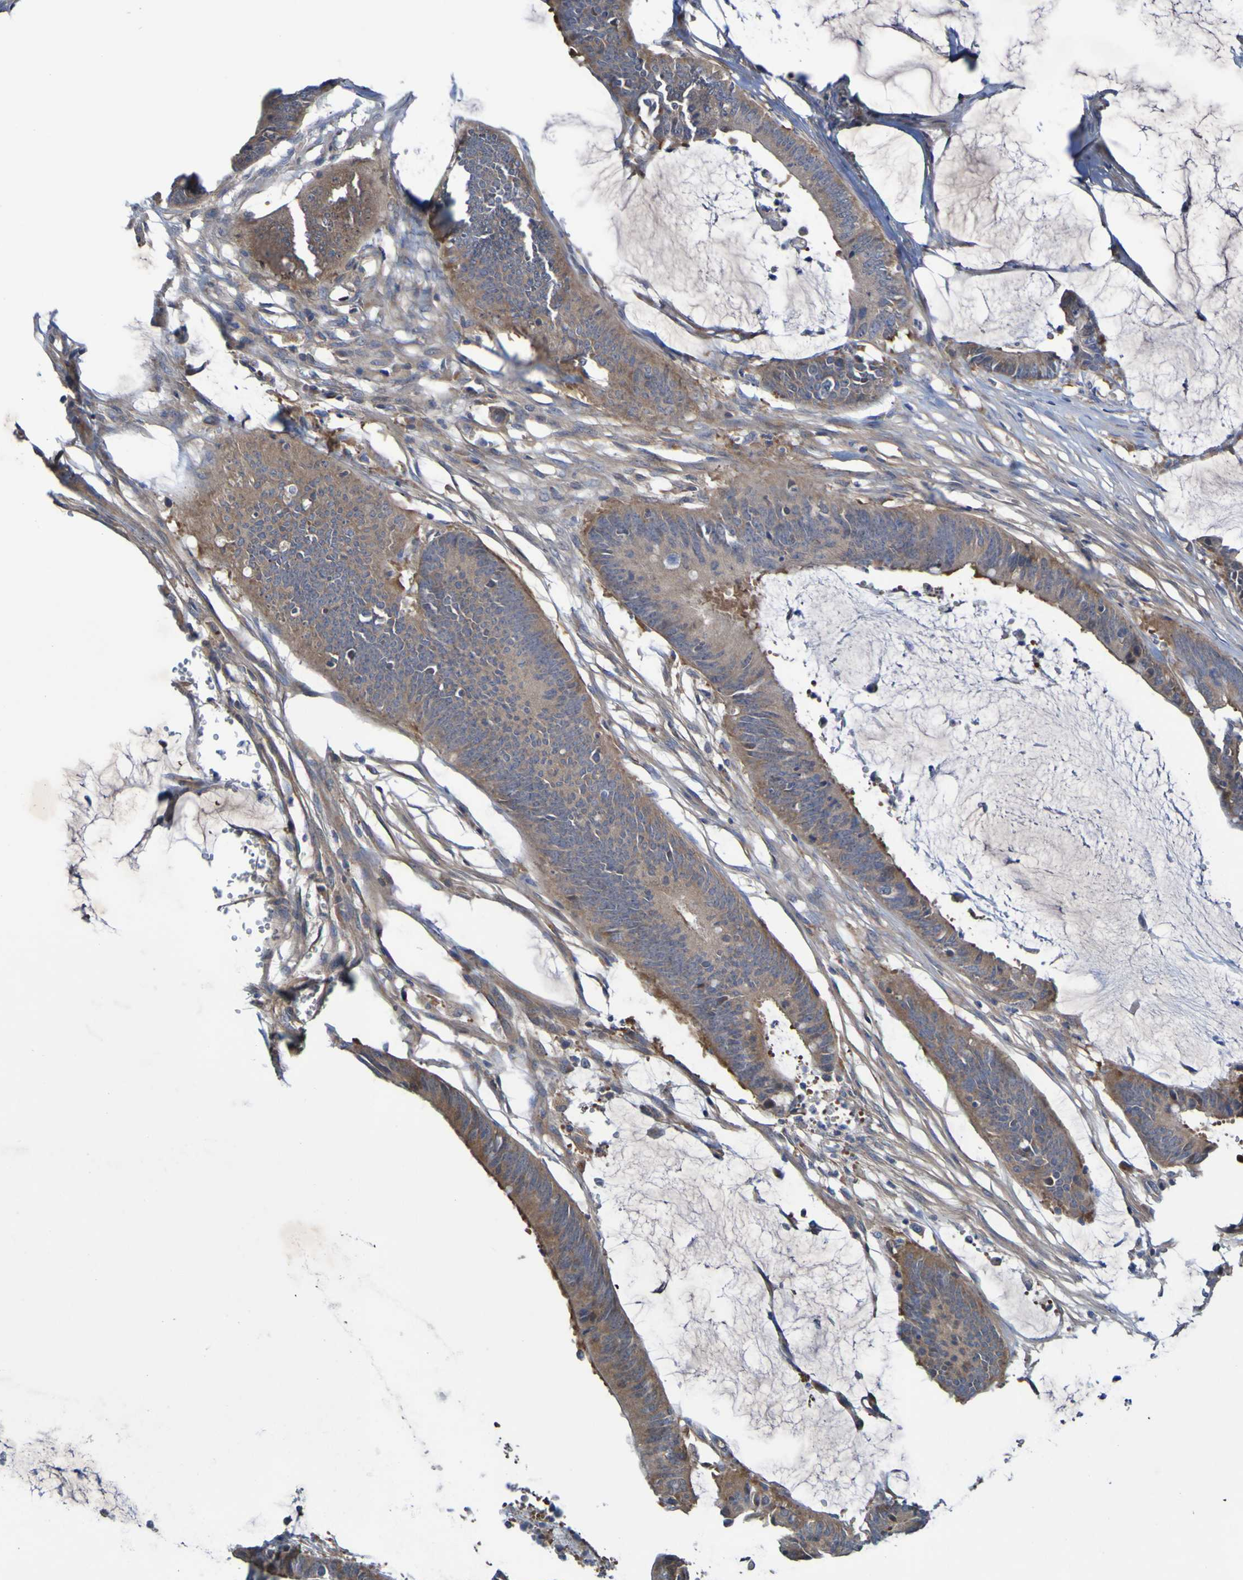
{"staining": {"intensity": "moderate", "quantity": ">75%", "location": "cytoplasmic/membranous"}, "tissue": "colorectal cancer", "cell_type": "Tumor cells", "image_type": "cancer", "snomed": [{"axis": "morphology", "description": "Adenocarcinoma, NOS"}, {"axis": "topography", "description": "Rectum"}], "caption": "Colorectal adenocarcinoma stained with DAB IHC exhibits medium levels of moderate cytoplasmic/membranous positivity in about >75% of tumor cells. Using DAB (3,3'-diaminobenzidine) (brown) and hematoxylin (blue) stains, captured at high magnification using brightfield microscopy.", "gene": "SDK1", "patient": {"sex": "female", "age": 66}}